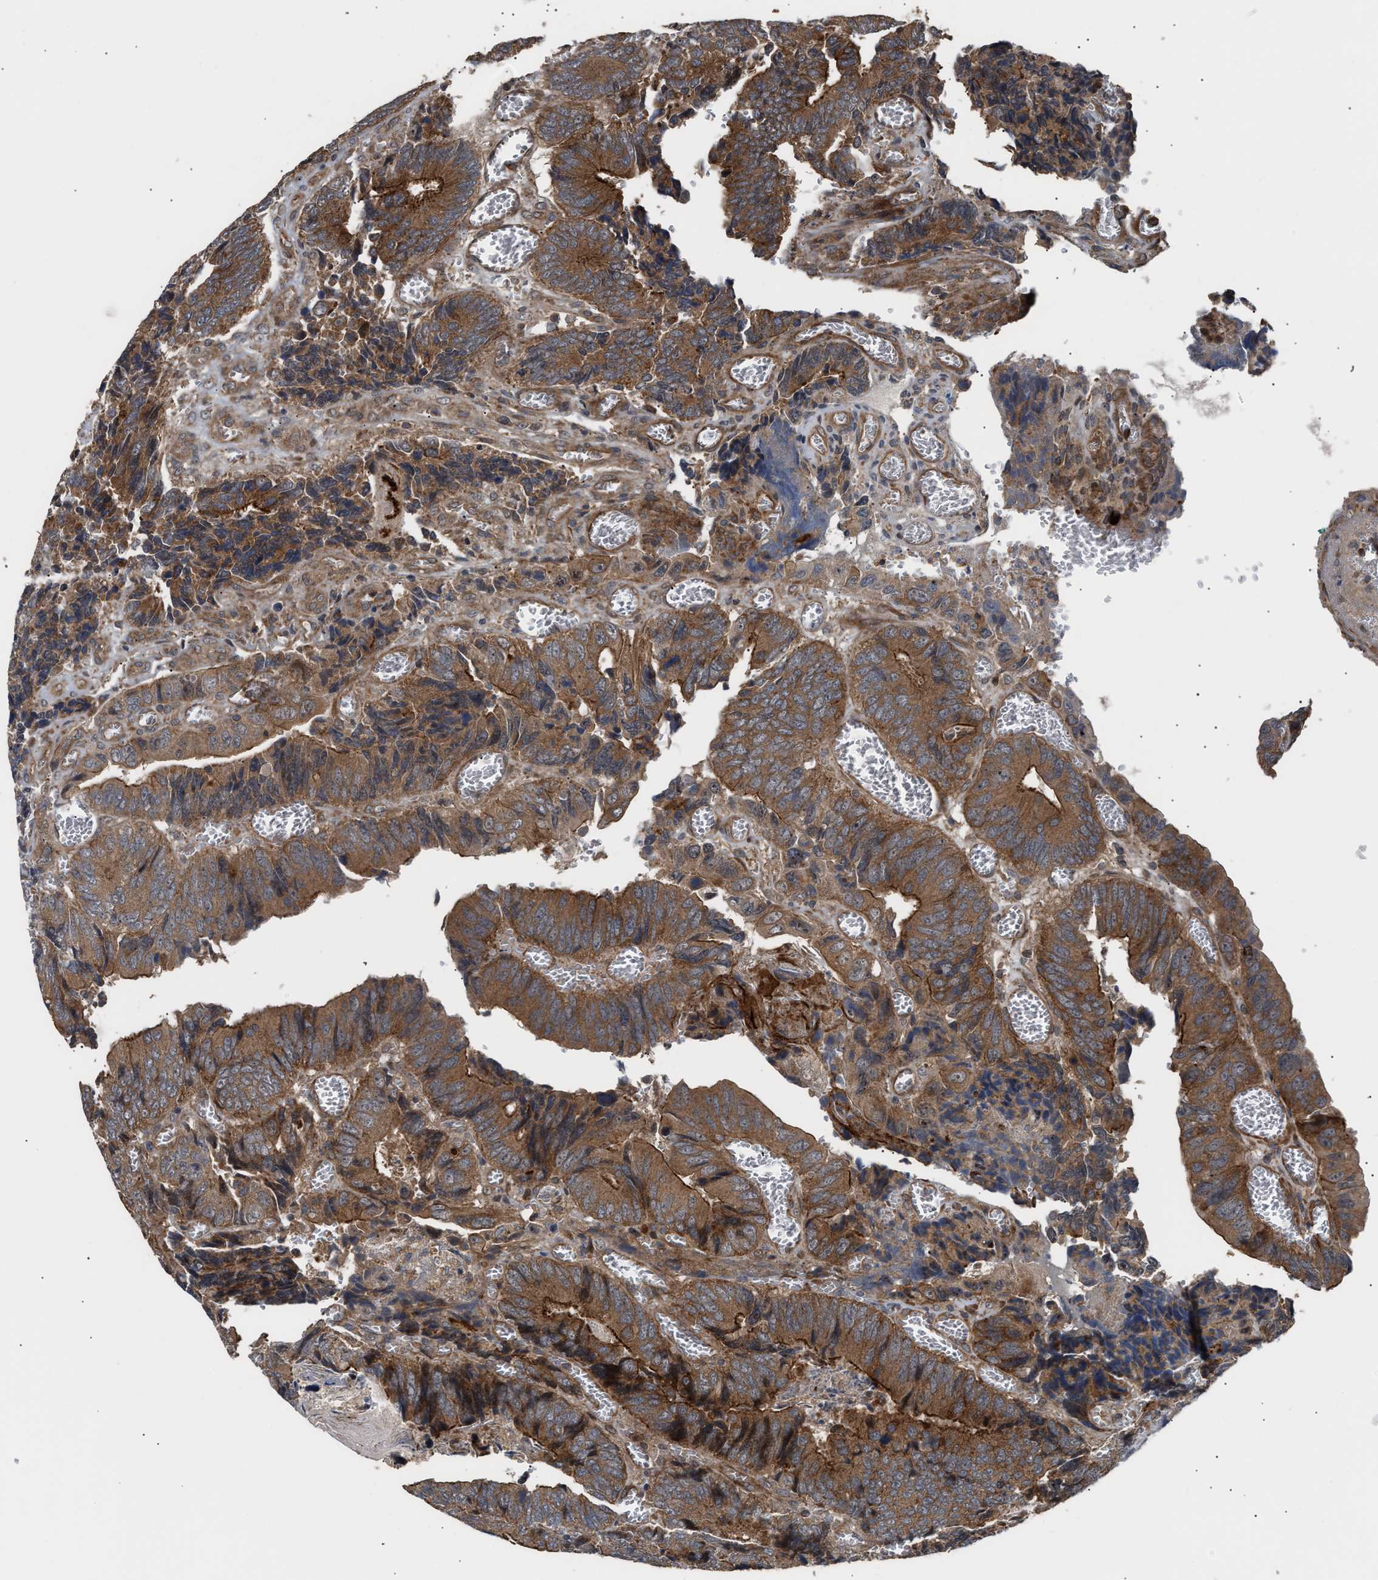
{"staining": {"intensity": "moderate", "quantity": ">75%", "location": "cytoplasmic/membranous"}, "tissue": "colorectal cancer", "cell_type": "Tumor cells", "image_type": "cancer", "snomed": [{"axis": "morphology", "description": "Adenocarcinoma, NOS"}, {"axis": "topography", "description": "Colon"}], "caption": "Immunohistochemistry (IHC) (DAB) staining of human colorectal cancer reveals moderate cytoplasmic/membranous protein expression in about >75% of tumor cells.", "gene": "STAU1", "patient": {"sex": "male", "age": 72}}